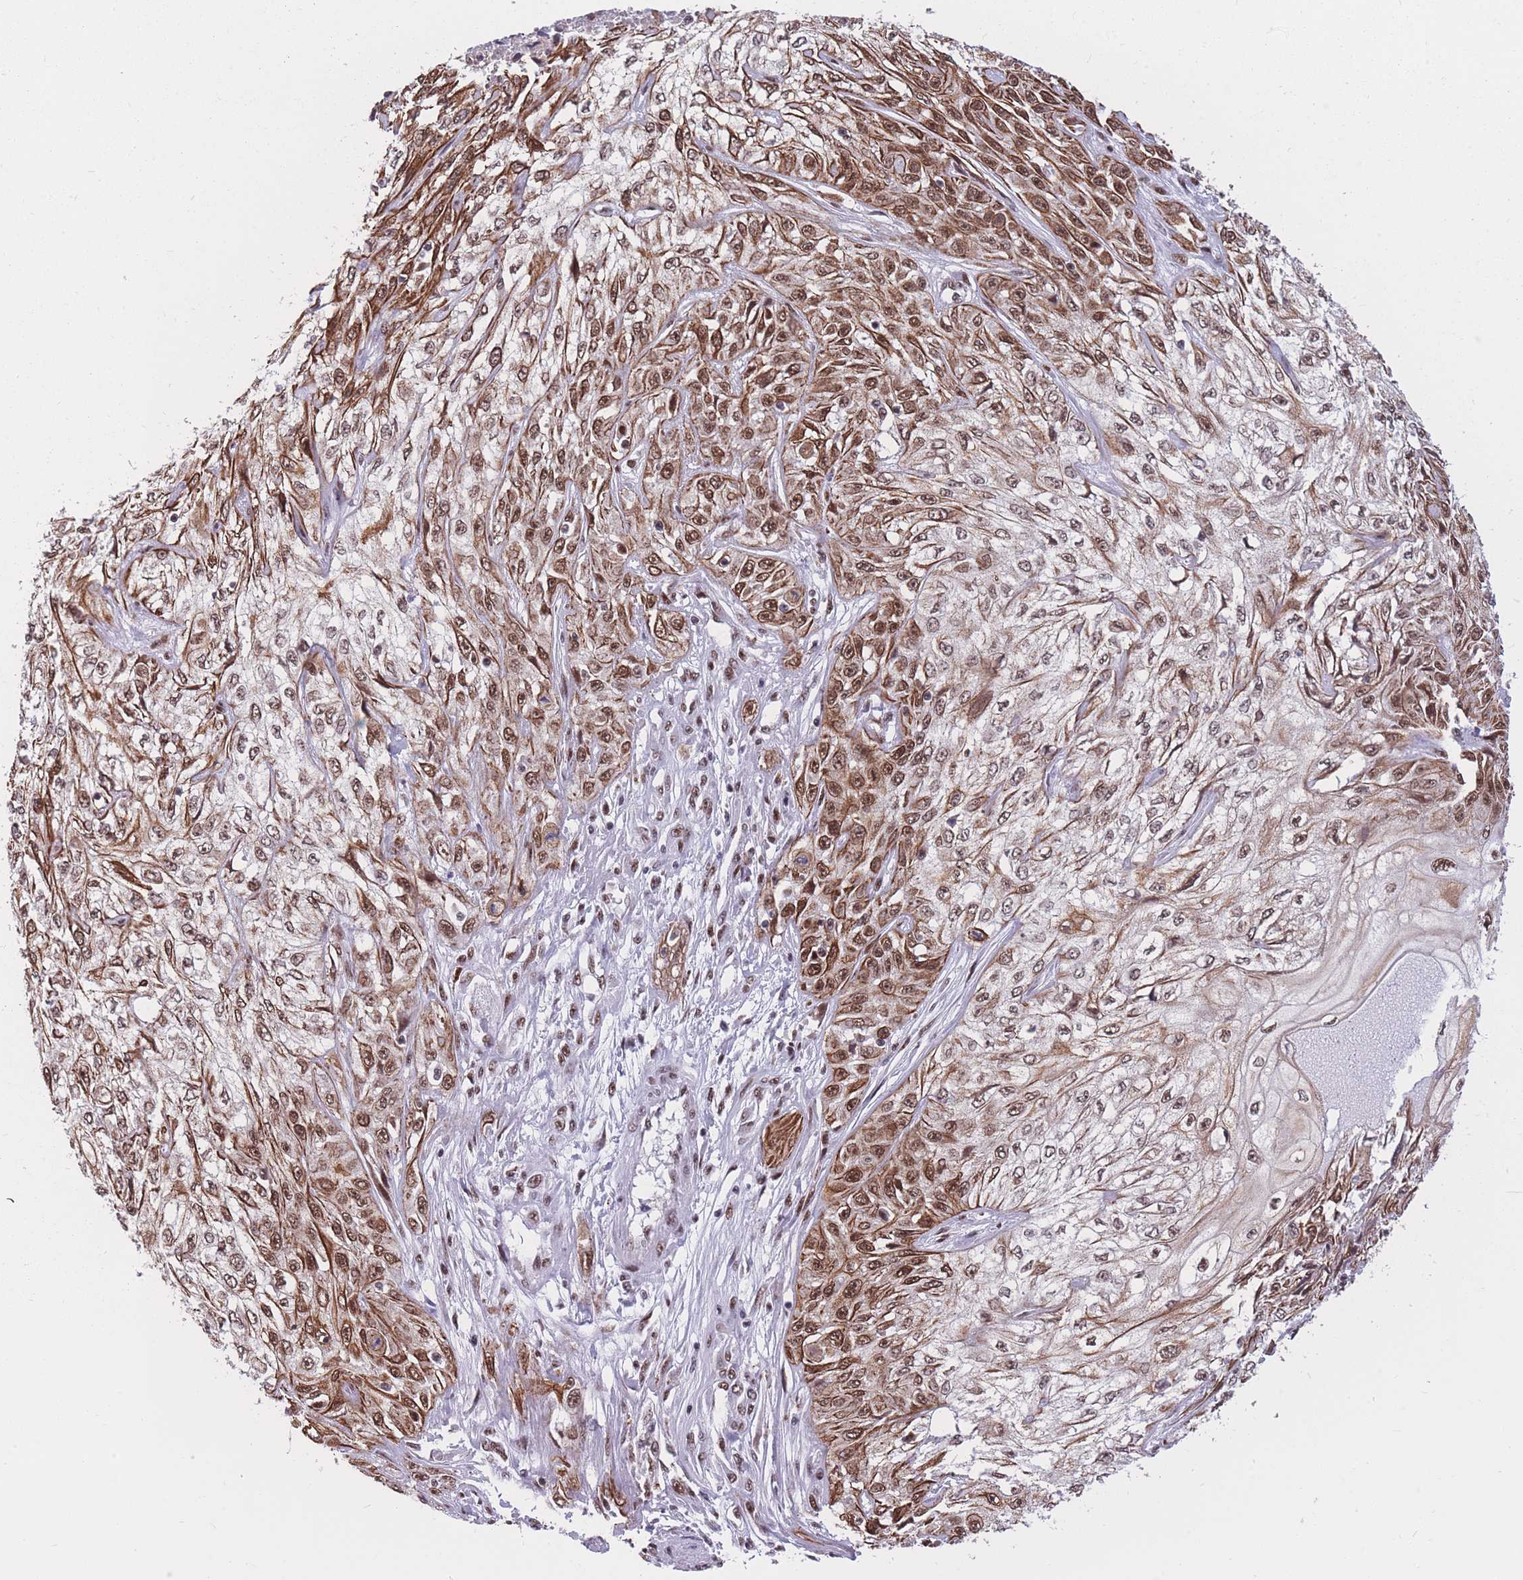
{"staining": {"intensity": "moderate", "quantity": ">75%", "location": "cytoplasmic/membranous,nuclear"}, "tissue": "skin cancer", "cell_type": "Tumor cells", "image_type": "cancer", "snomed": [{"axis": "morphology", "description": "Squamous cell carcinoma, NOS"}, {"axis": "morphology", "description": "Squamous cell carcinoma, metastatic, NOS"}, {"axis": "topography", "description": "Skin"}, {"axis": "topography", "description": "Lymph node"}], "caption": "Protein expression analysis of skin cancer (squamous cell carcinoma) reveals moderate cytoplasmic/membranous and nuclear expression in about >75% of tumor cells. (Stains: DAB in brown, nuclei in blue, Microscopy: brightfield microscopy at high magnification).", "gene": "PRPF19", "patient": {"sex": "male", "age": 75}}